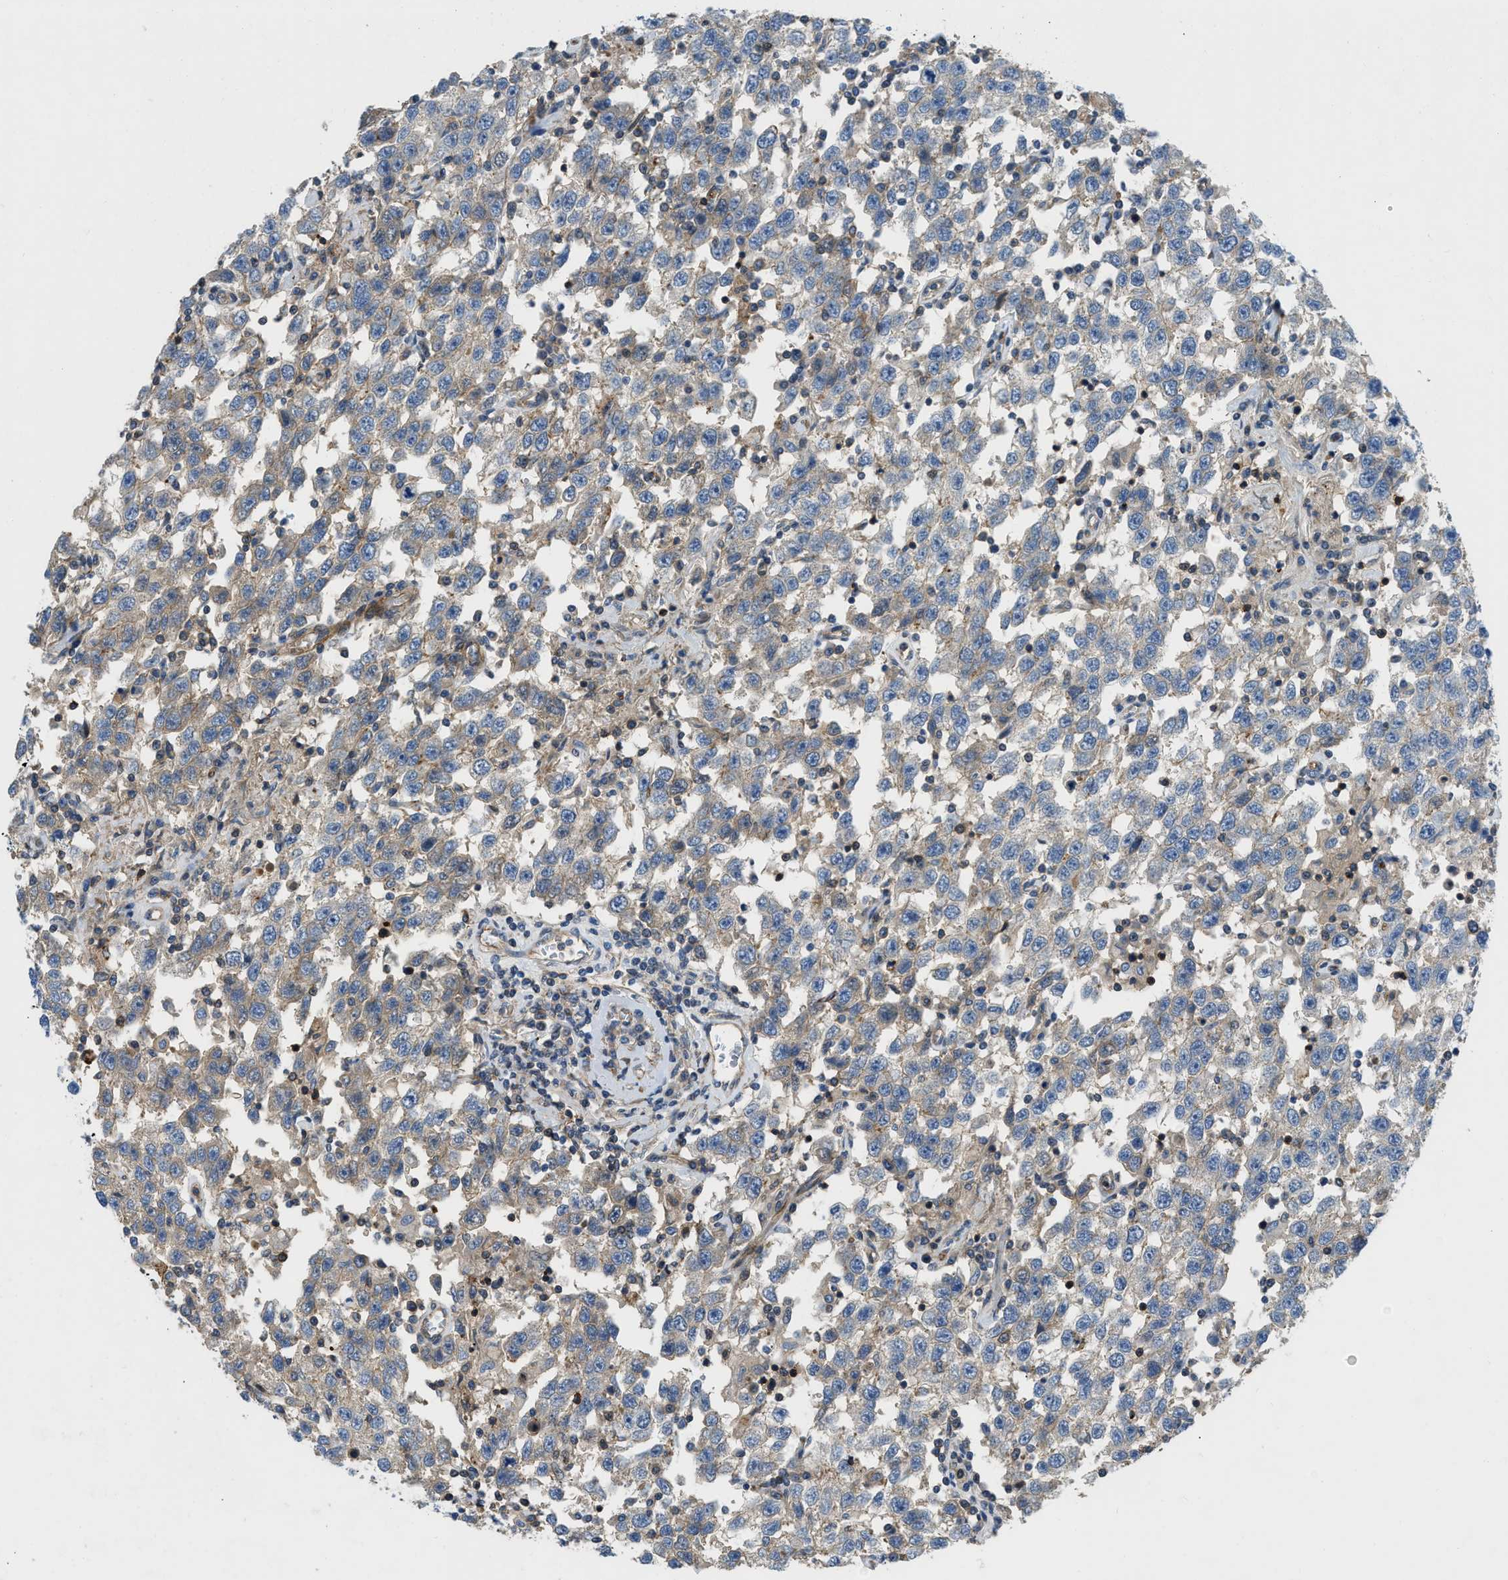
{"staining": {"intensity": "weak", "quantity": "25%-75%", "location": "cytoplasmic/membranous"}, "tissue": "testis cancer", "cell_type": "Tumor cells", "image_type": "cancer", "snomed": [{"axis": "morphology", "description": "Seminoma, NOS"}, {"axis": "topography", "description": "Testis"}], "caption": "The immunohistochemical stain labels weak cytoplasmic/membranous staining in tumor cells of testis seminoma tissue.", "gene": "NYNRIN", "patient": {"sex": "male", "age": 41}}